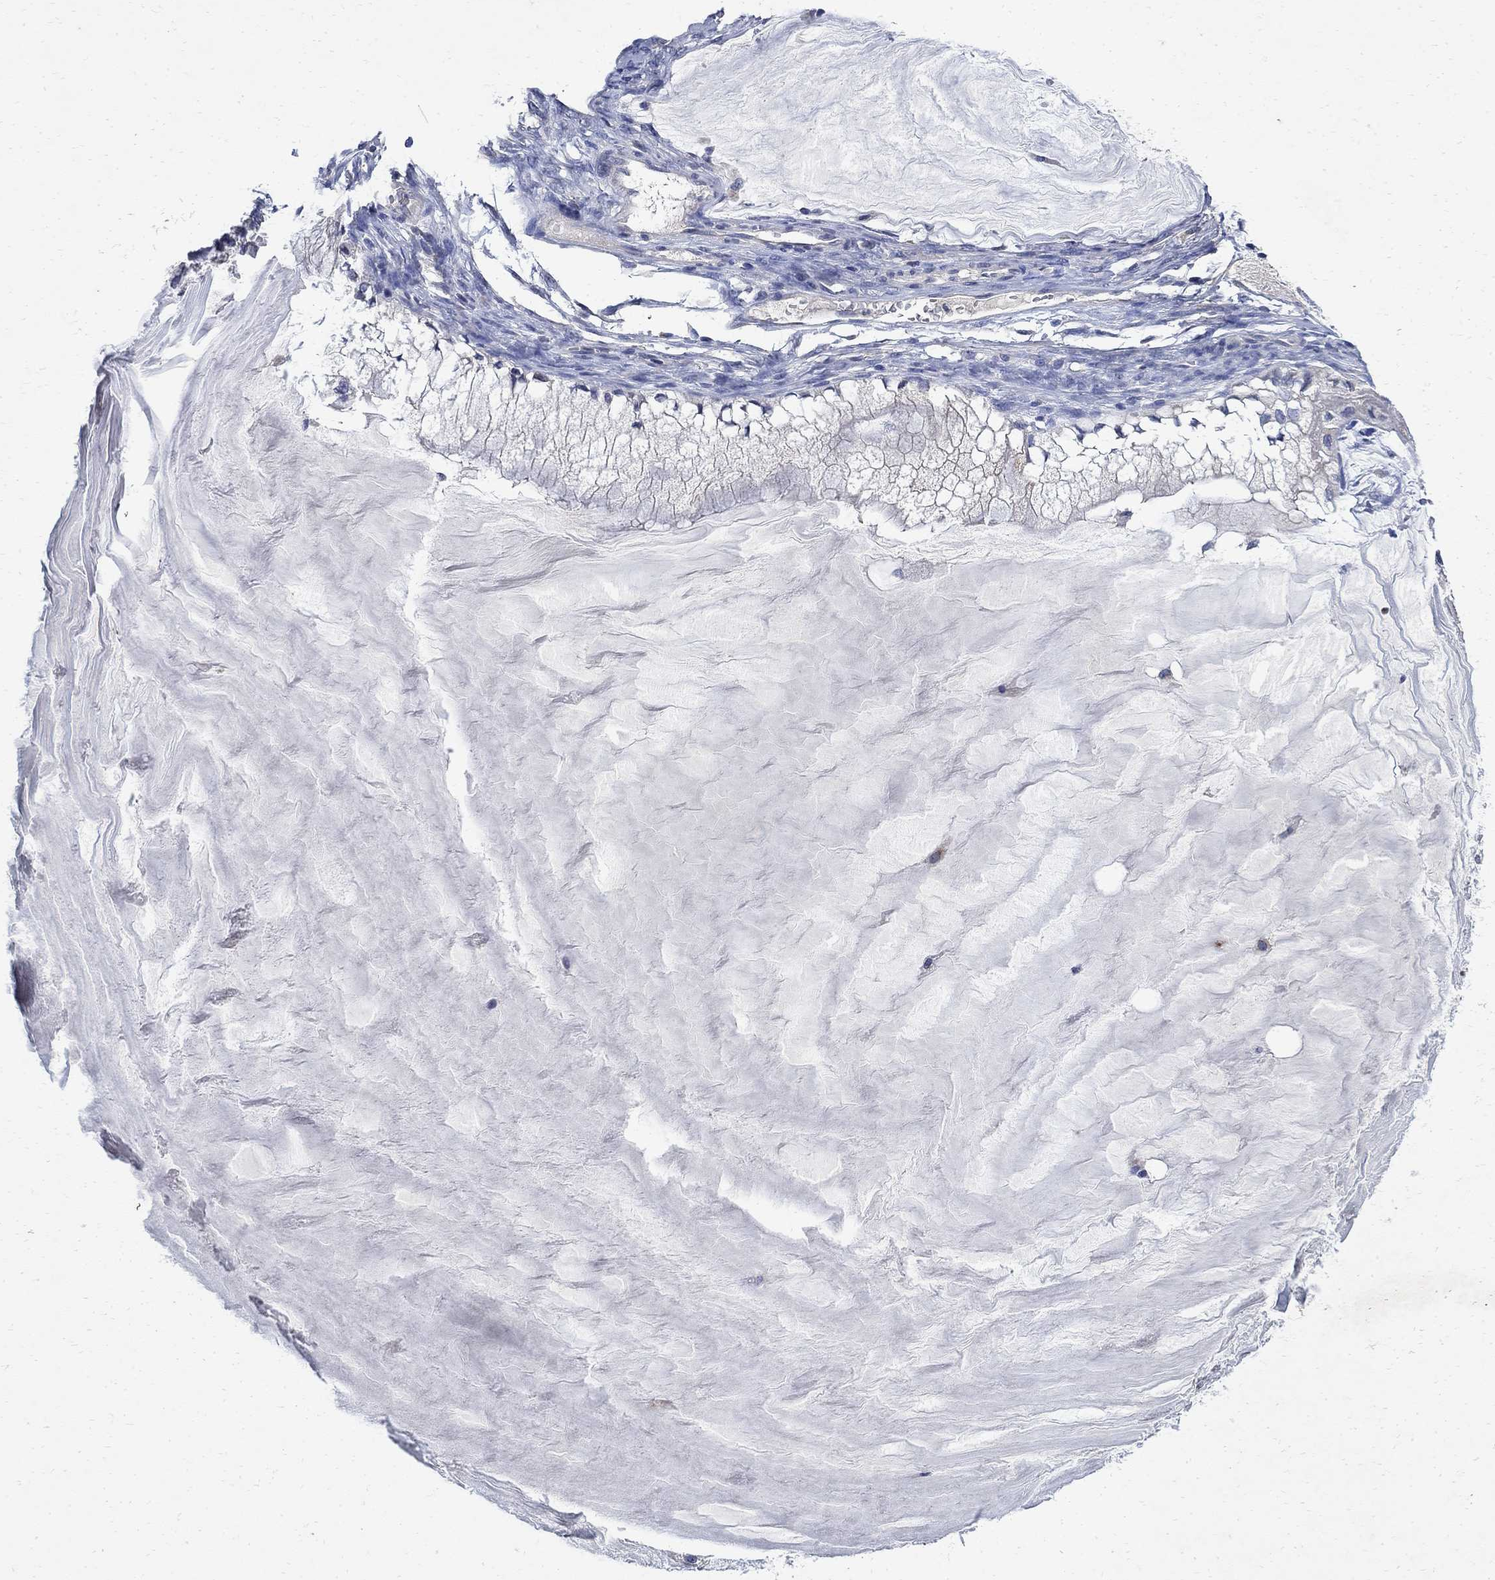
{"staining": {"intensity": "negative", "quantity": "none", "location": "none"}, "tissue": "ovarian cancer", "cell_type": "Tumor cells", "image_type": "cancer", "snomed": [{"axis": "morphology", "description": "Cystadenocarcinoma, mucinous, NOS"}, {"axis": "topography", "description": "Ovary"}], "caption": "Tumor cells show no significant protein expression in ovarian mucinous cystadenocarcinoma. (Stains: DAB IHC with hematoxylin counter stain, Microscopy: brightfield microscopy at high magnification).", "gene": "TMEM169", "patient": {"sex": "female", "age": 57}}